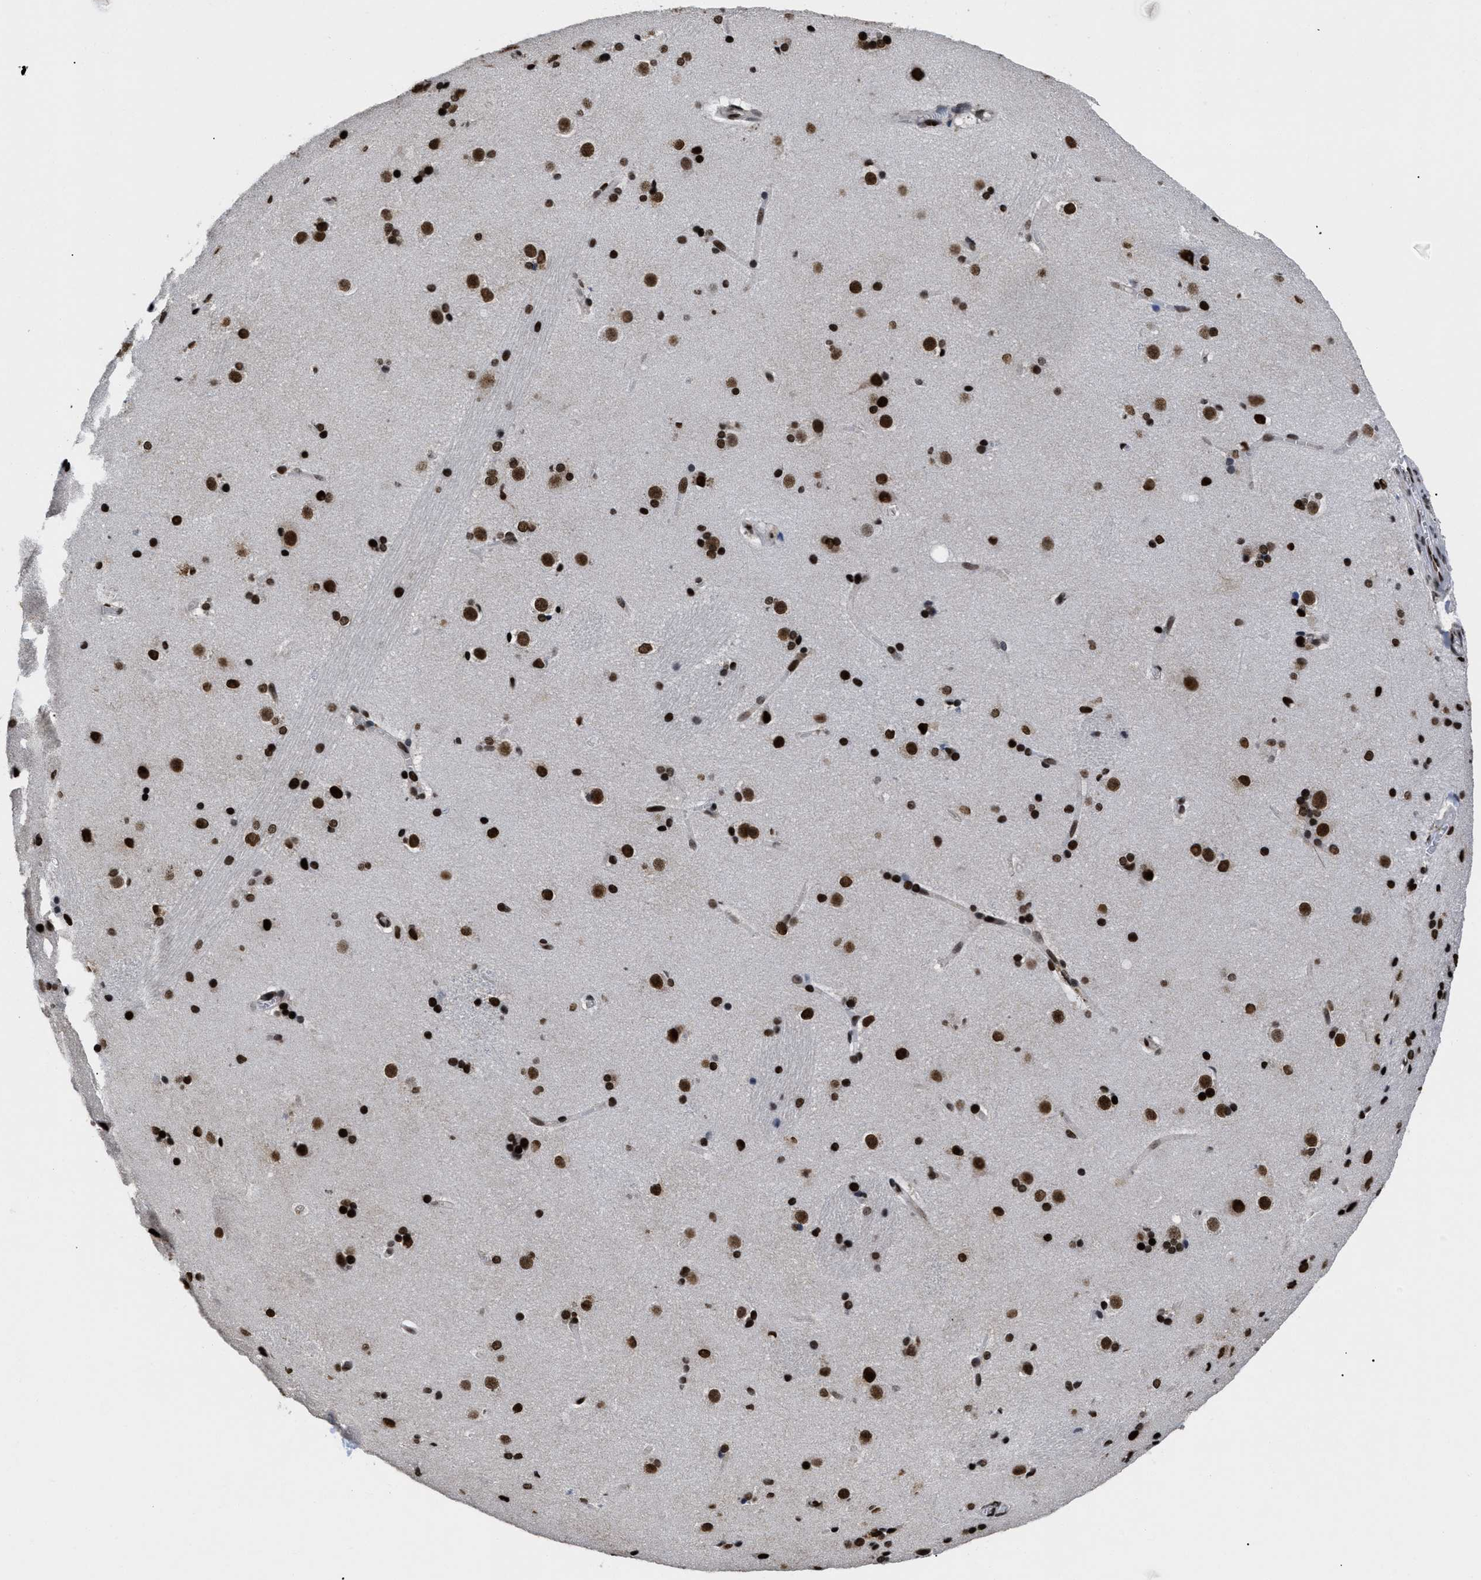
{"staining": {"intensity": "strong", "quantity": "25%-75%", "location": "nuclear"}, "tissue": "caudate", "cell_type": "Glial cells", "image_type": "normal", "snomed": [{"axis": "morphology", "description": "Normal tissue, NOS"}, {"axis": "topography", "description": "Lateral ventricle wall"}], "caption": "Strong nuclear expression for a protein is seen in approximately 25%-75% of glial cells of normal caudate using immunohistochemistry.", "gene": "CALHM3", "patient": {"sex": "female", "age": 19}}